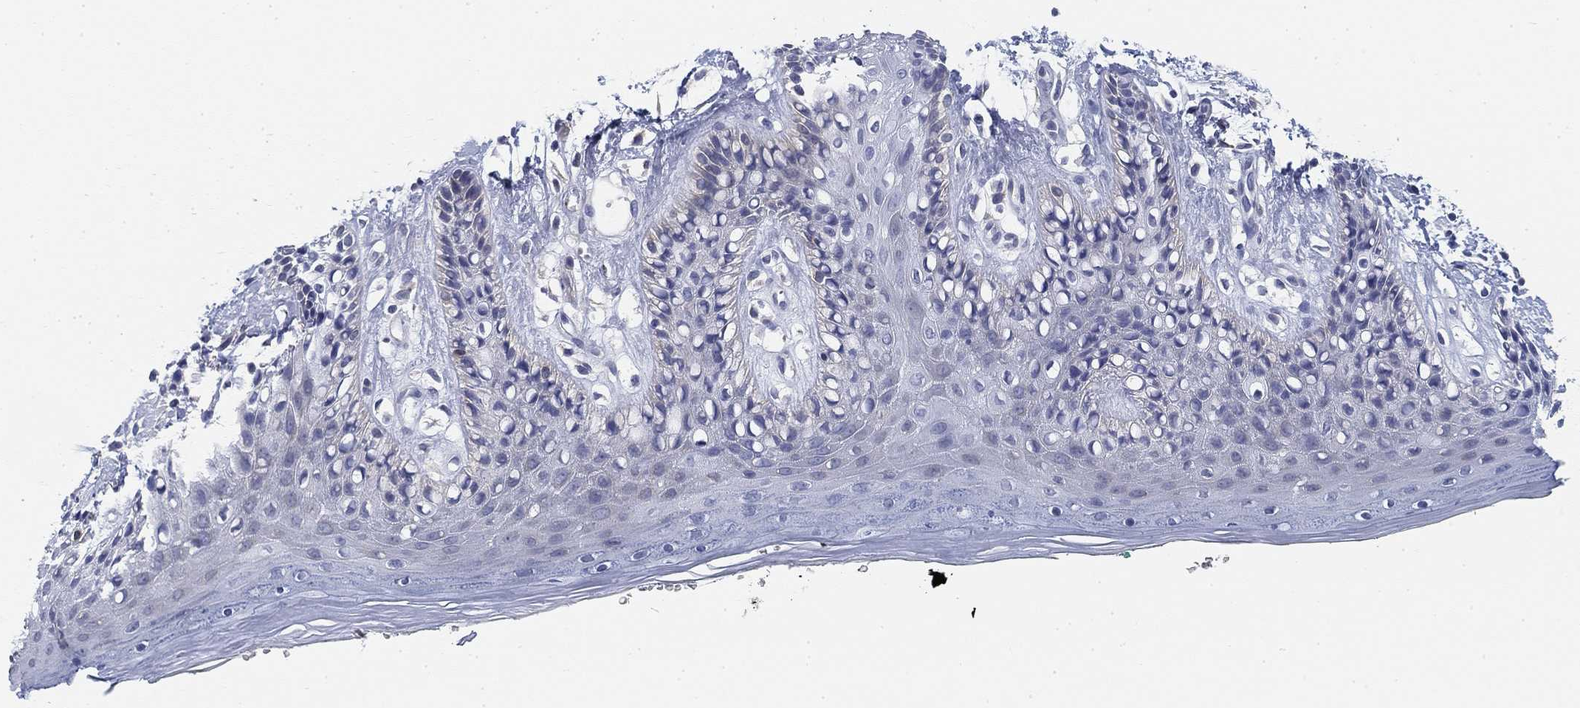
{"staining": {"intensity": "negative", "quantity": "none", "location": "none"}, "tissue": "skin", "cell_type": "Epidermal cells", "image_type": "normal", "snomed": [{"axis": "morphology", "description": "Normal tissue, NOS"}, {"axis": "topography", "description": "Anal"}], "caption": "Protein analysis of benign skin reveals no significant expression in epidermal cells. The staining was performed using DAB to visualize the protein expression in brown, while the nuclei were stained in blue with hematoxylin (Magnification: 20x).", "gene": "SLC2A5", "patient": {"sex": "male", "age": 36}}